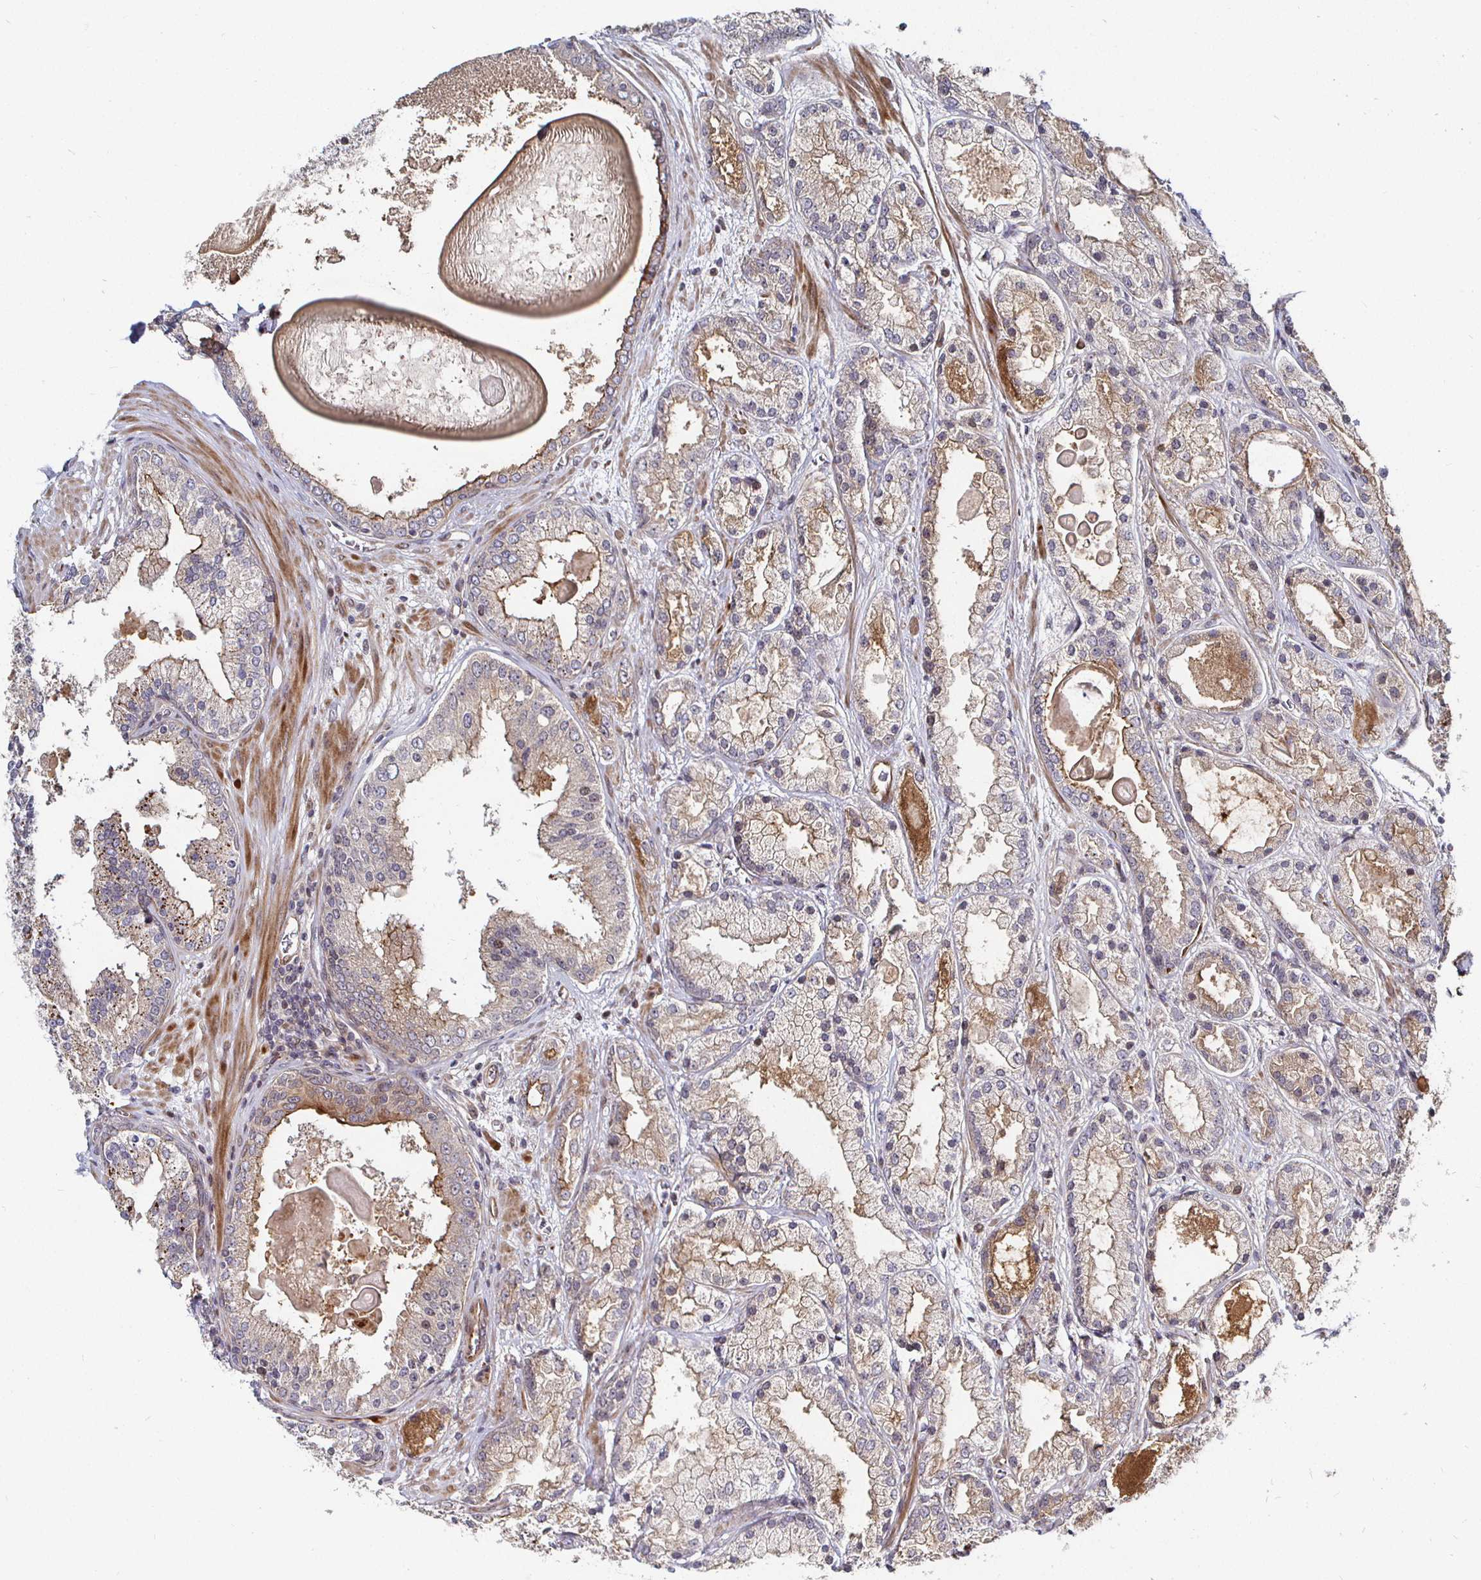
{"staining": {"intensity": "moderate", "quantity": "<25%", "location": "cytoplasmic/membranous"}, "tissue": "prostate cancer", "cell_type": "Tumor cells", "image_type": "cancer", "snomed": [{"axis": "morphology", "description": "Adenocarcinoma, High grade"}, {"axis": "topography", "description": "Prostate"}], "caption": "Prostate cancer (adenocarcinoma (high-grade)) was stained to show a protein in brown. There is low levels of moderate cytoplasmic/membranous positivity in approximately <25% of tumor cells.", "gene": "TBKBP1", "patient": {"sex": "male", "age": 67}}